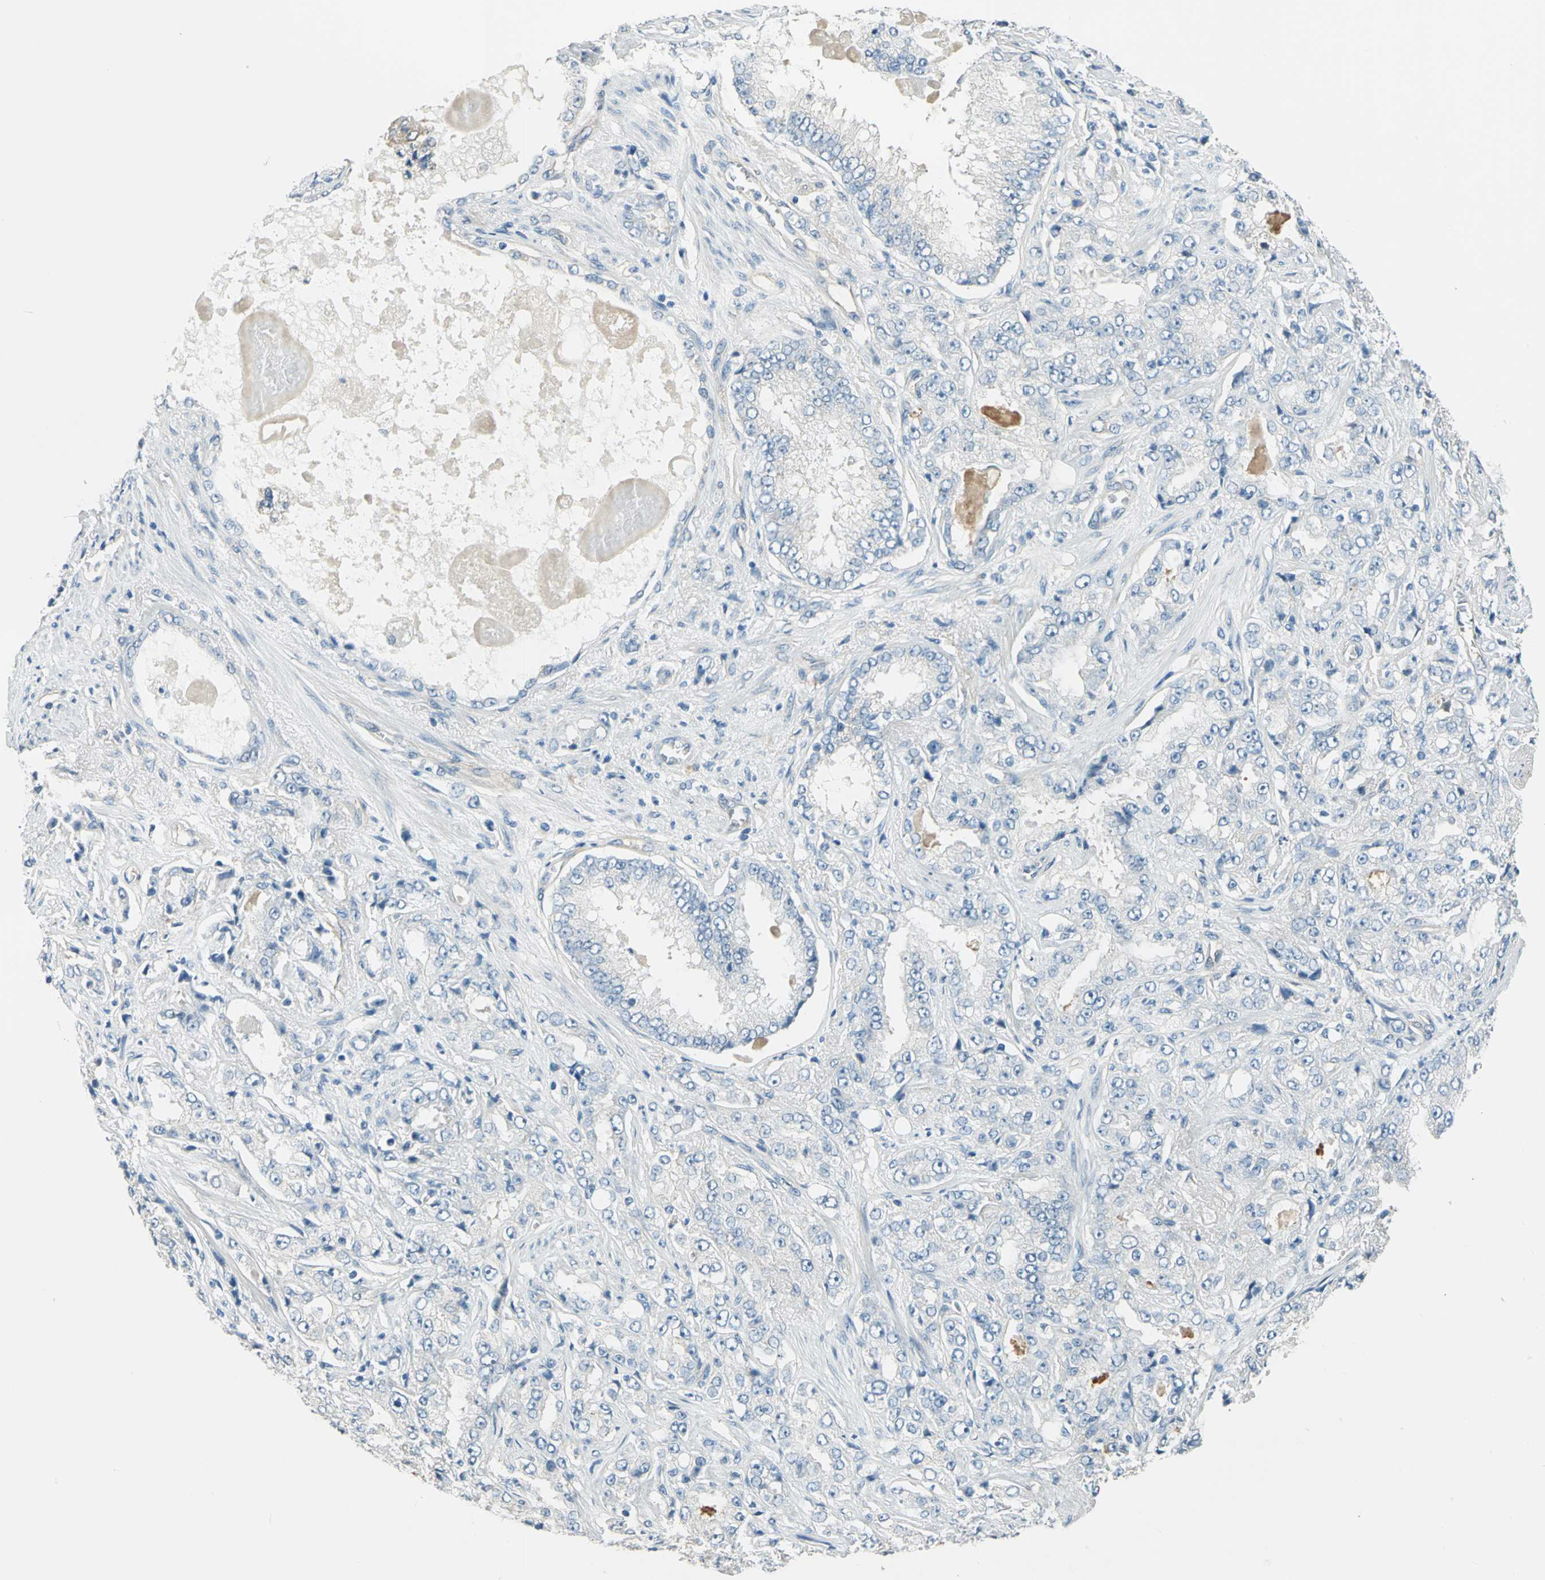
{"staining": {"intensity": "negative", "quantity": "none", "location": "none"}, "tissue": "prostate cancer", "cell_type": "Tumor cells", "image_type": "cancer", "snomed": [{"axis": "morphology", "description": "Adenocarcinoma, High grade"}, {"axis": "topography", "description": "Prostate"}], "caption": "An immunohistochemistry (IHC) micrograph of prostate cancer (adenocarcinoma (high-grade)) is shown. There is no staining in tumor cells of prostate cancer (adenocarcinoma (high-grade)).", "gene": "CDC42EP1", "patient": {"sex": "male", "age": 73}}